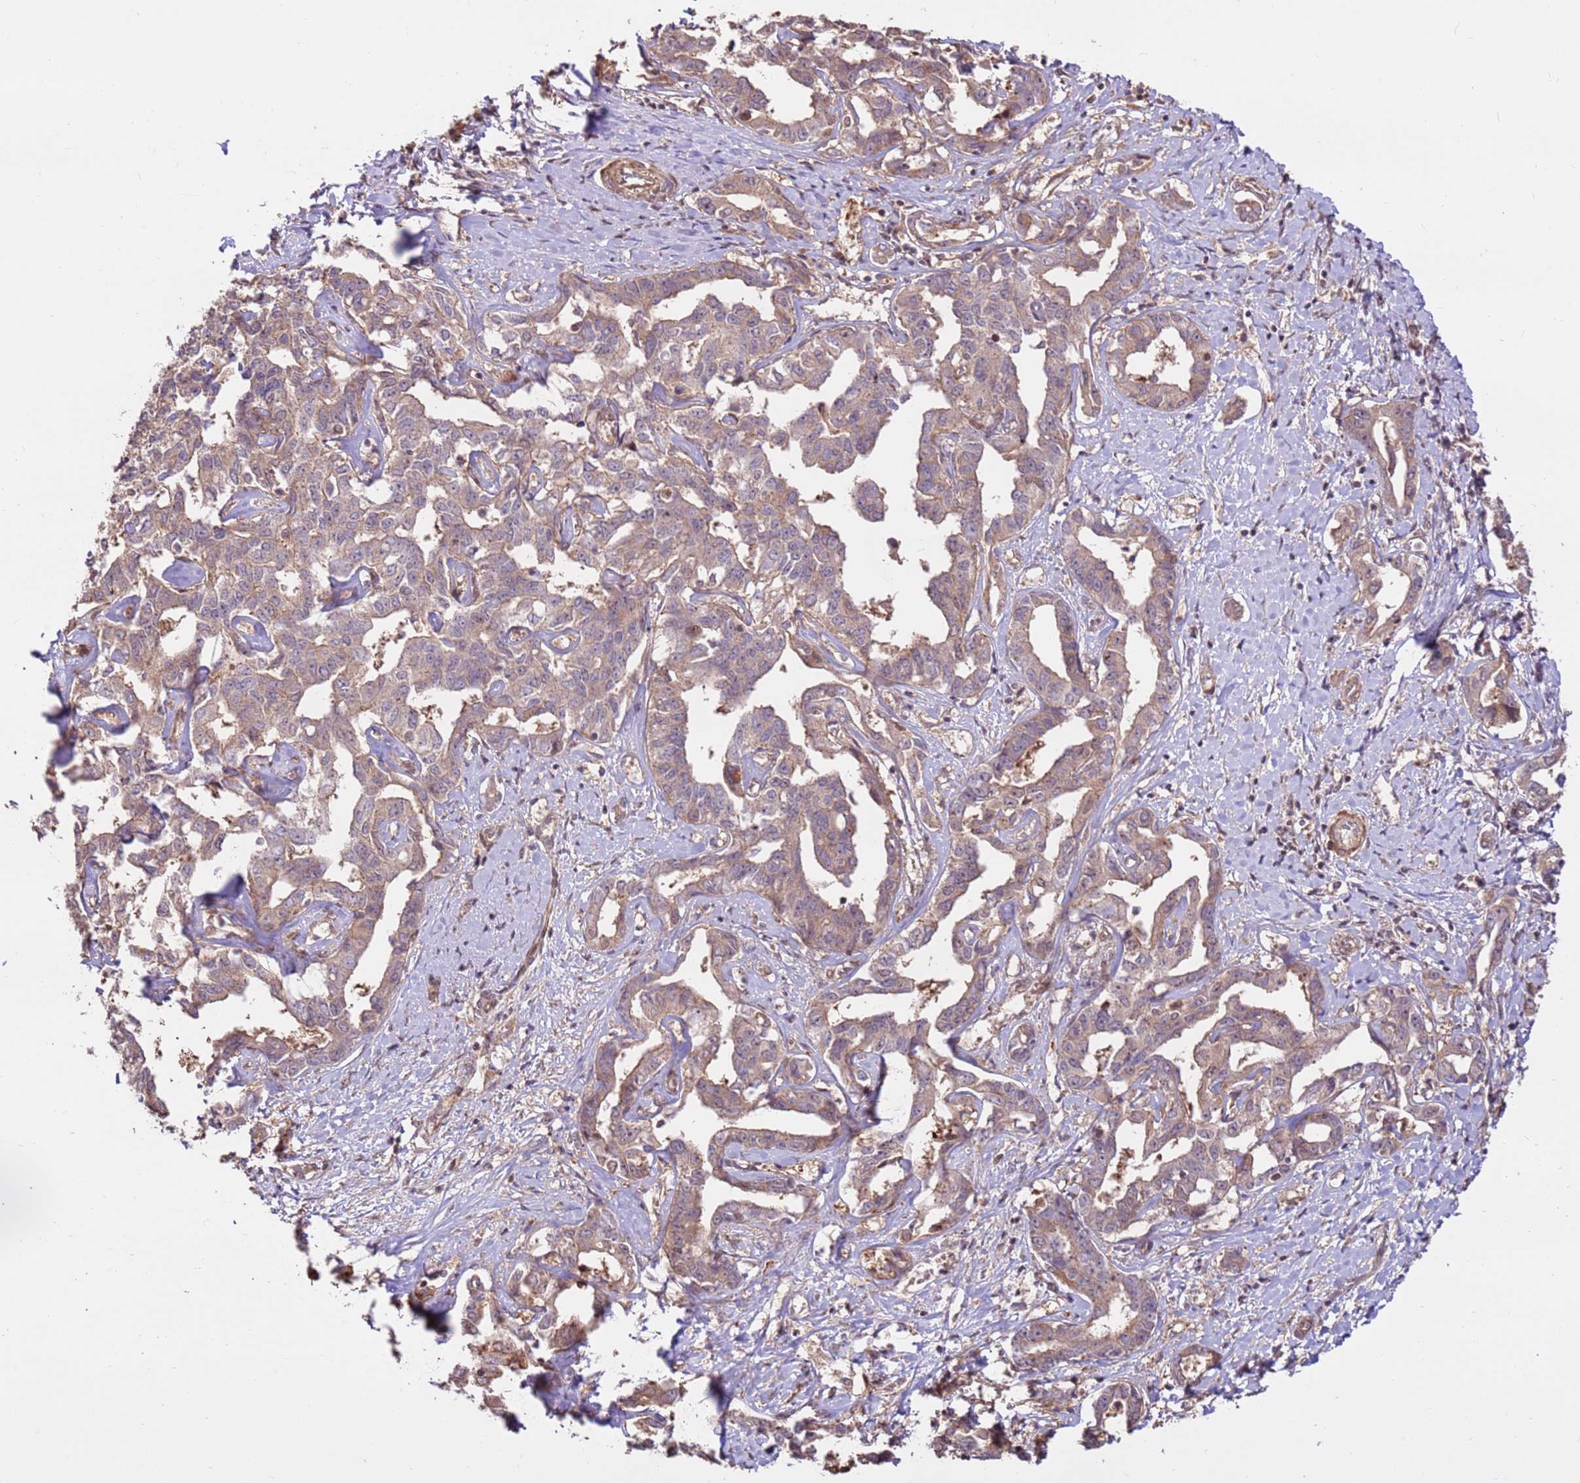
{"staining": {"intensity": "weak", "quantity": ">75%", "location": "cytoplasmic/membranous"}, "tissue": "liver cancer", "cell_type": "Tumor cells", "image_type": "cancer", "snomed": [{"axis": "morphology", "description": "Cholangiocarcinoma"}, {"axis": "topography", "description": "Liver"}], "caption": "Protein expression analysis of human cholangiocarcinoma (liver) reveals weak cytoplasmic/membranous expression in about >75% of tumor cells.", "gene": "CCDC112", "patient": {"sex": "male", "age": 59}}